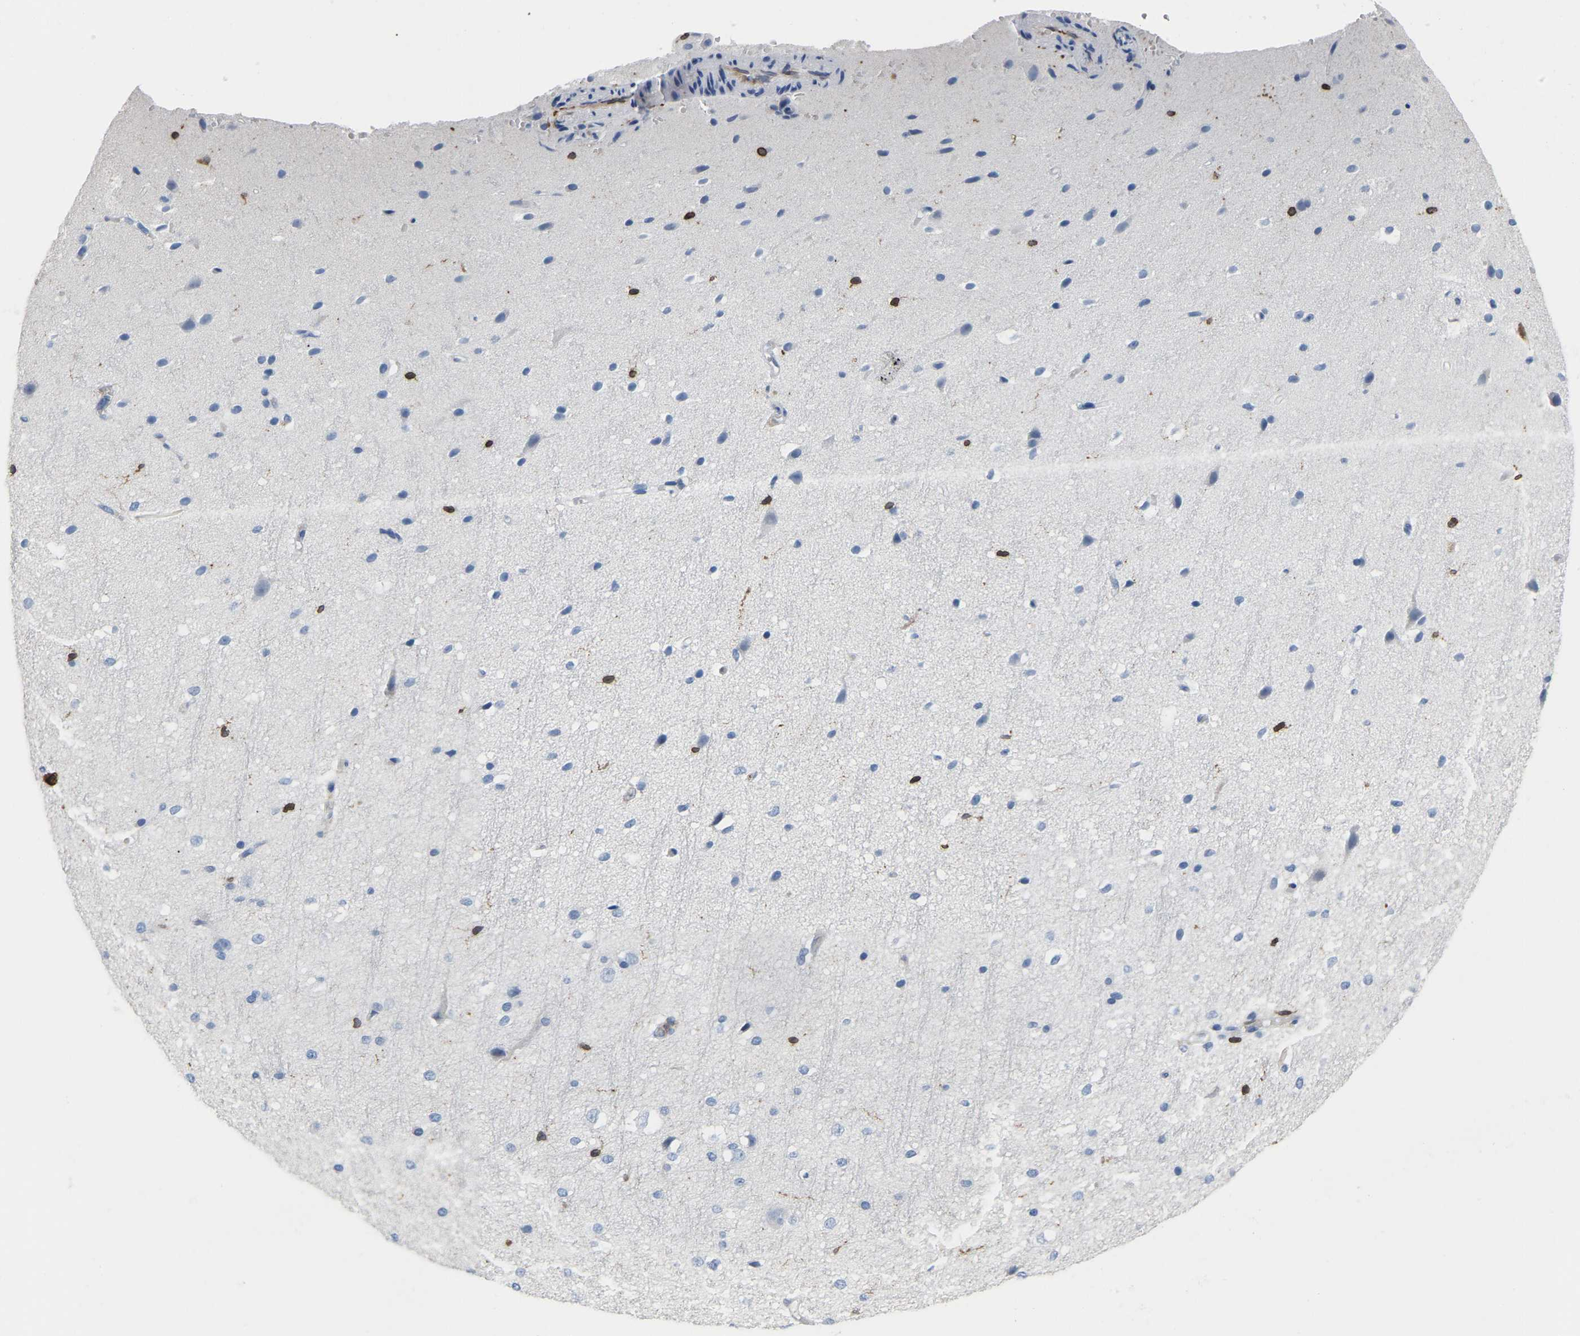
{"staining": {"intensity": "negative", "quantity": "none", "location": "none"}, "tissue": "cerebral cortex", "cell_type": "Endothelial cells", "image_type": "normal", "snomed": [{"axis": "morphology", "description": "Normal tissue, NOS"}, {"axis": "morphology", "description": "Developmental malformation"}, {"axis": "topography", "description": "Cerebral cortex"}], "caption": "The image shows no staining of endothelial cells in normal cerebral cortex.", "gene": "PTGS1", "patient": {"sex": "female", "age": 30}}